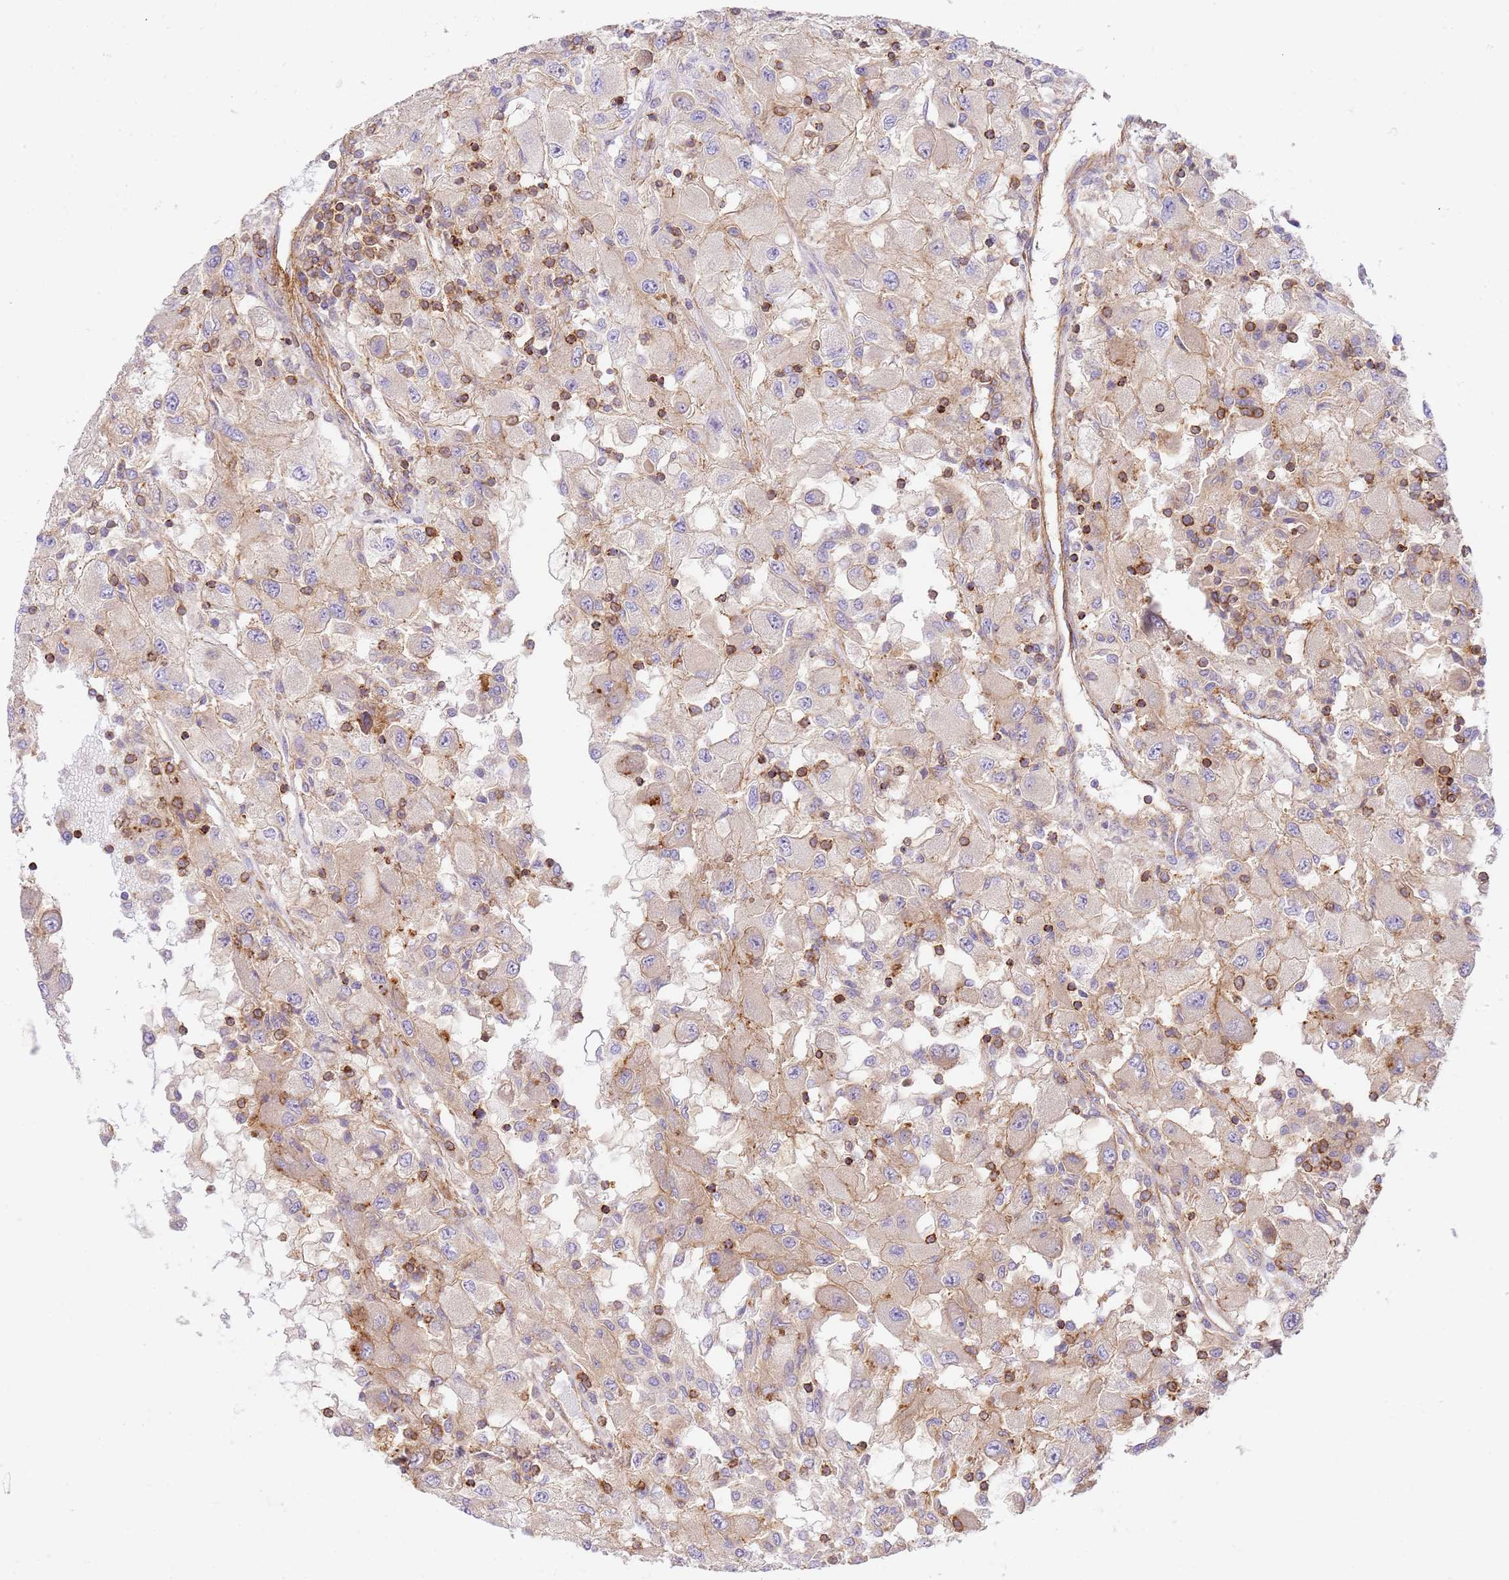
{"staining": {"intensity": "negative", "quantity": "none", "location": "none"}, "tissue": "renal cancer", "cell_type": "Tumor cells", "image_type": "cancer", "snomed": [{"axis": "morphology", "description": "Adenocarcinoma, NOS"}, {"axis": "topography", "description": "Kidney"}], "caption": "Immunohistochemistry photomicrograph of neoplastic tissue: human renal cancer (adenocarcinoma) stained with DAB (3,3'-diaminobenzidine) reveals no significant protein expression in tumor cells.", "gene": "EFCAB8", "patient": {"sex": "female", "age": 67}}